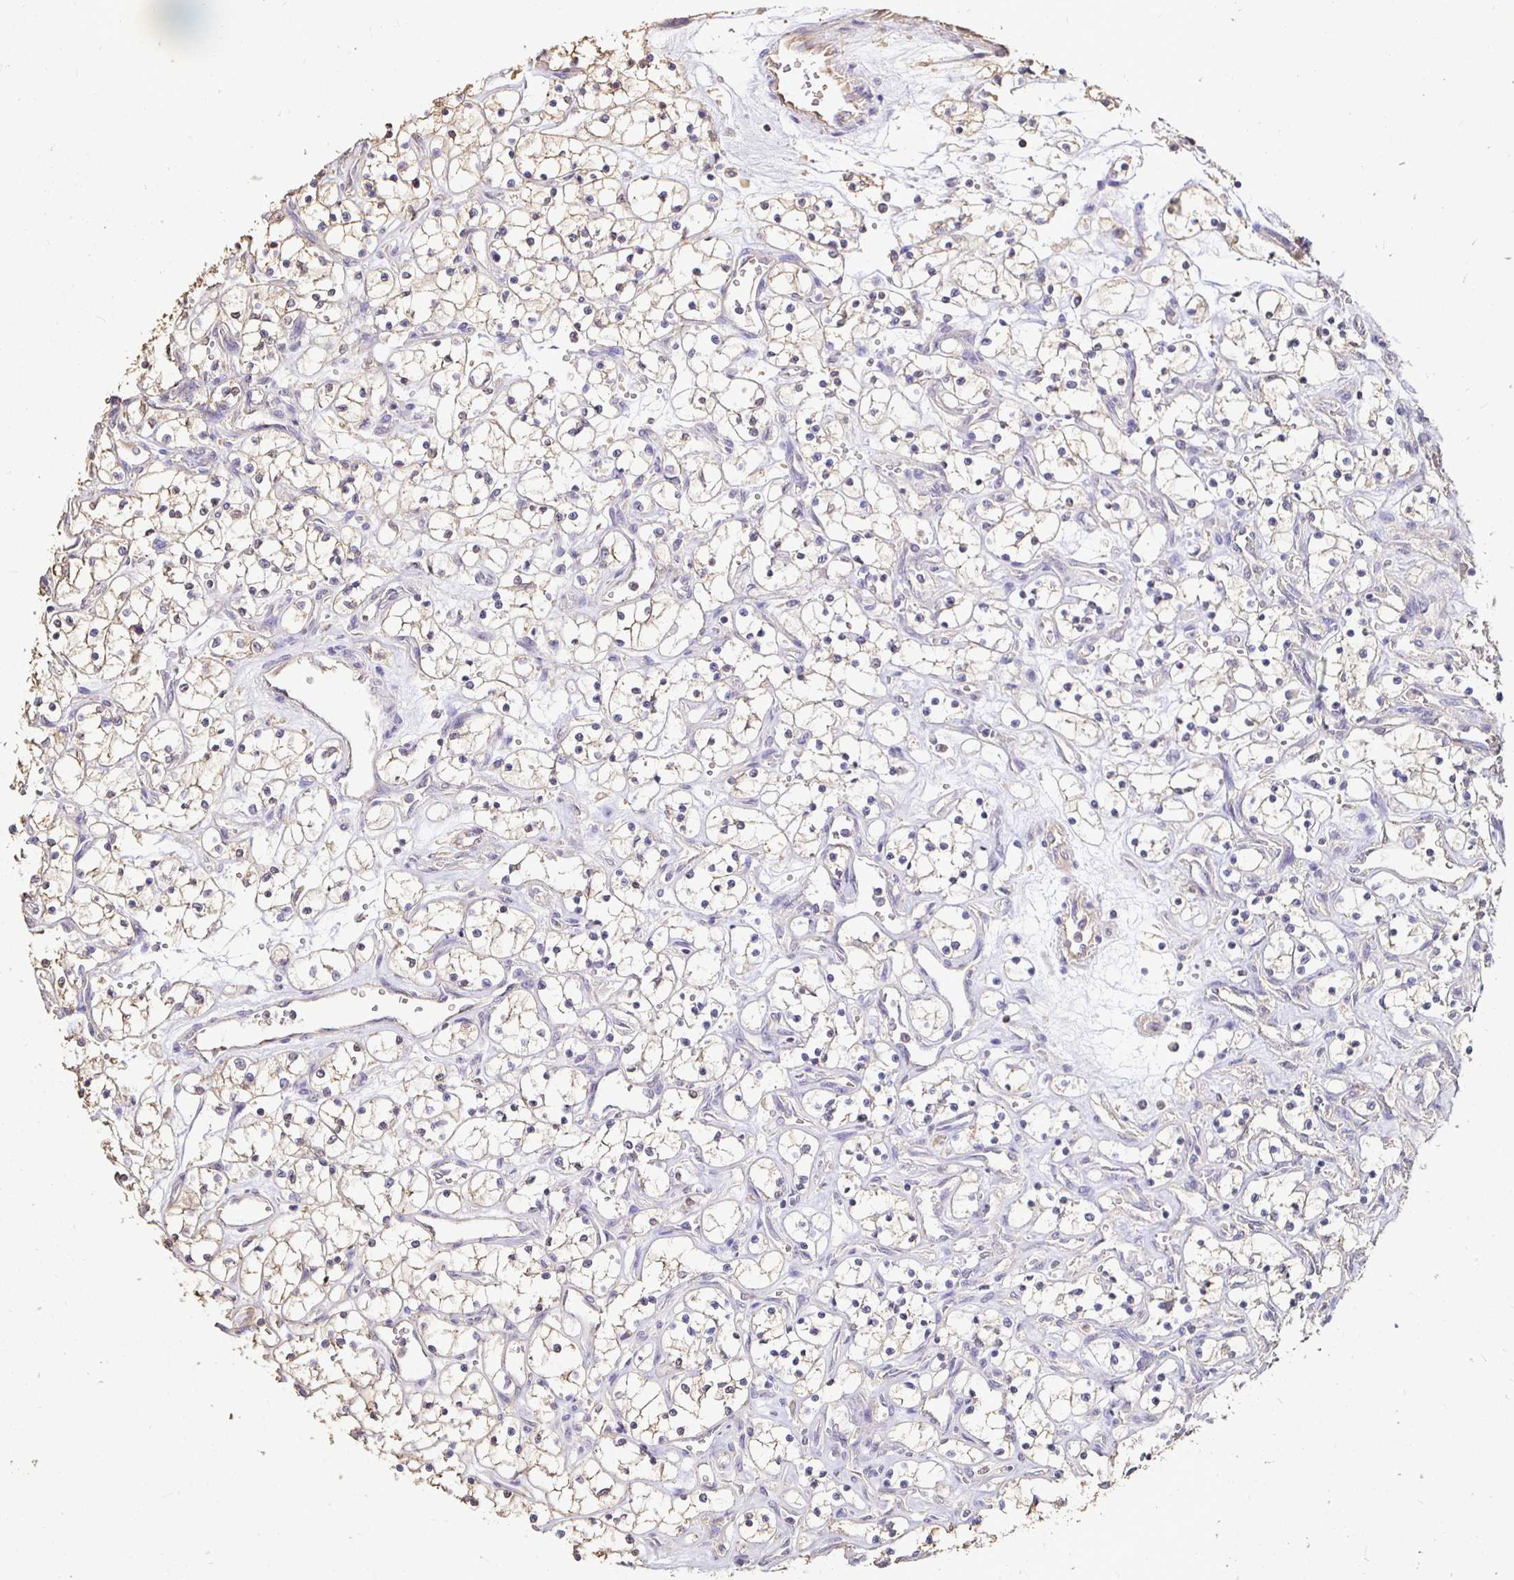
{"staining": {"intensity": "negative", "quantity": "none", "location": "none"}, "tissue": "renal cancer", "cell_type": "Tumor cells", "image_type": "cancer", "snomed": [{"axis": "morphology", "description": "Adenocarcinoma, NOS"}, {"axis": "topography", "description": "Kidney"}], "caption": "High magnification brightfield microscopy of renal cancer stained with DAB (3,3'-diaminobenzidine) (brown) and counterstained with hematoxylin (blue): tumor cells show no significant positivity. Brightfield microscopy of immunohistochemistry (IHC) stained with DAB (3,3'-diaminobenzidine) (brown) and hematoxylin (blue), captured at high magnification.", "gene": "MAPK8IP3", "patient": {"sex": "female", "age": 69}}